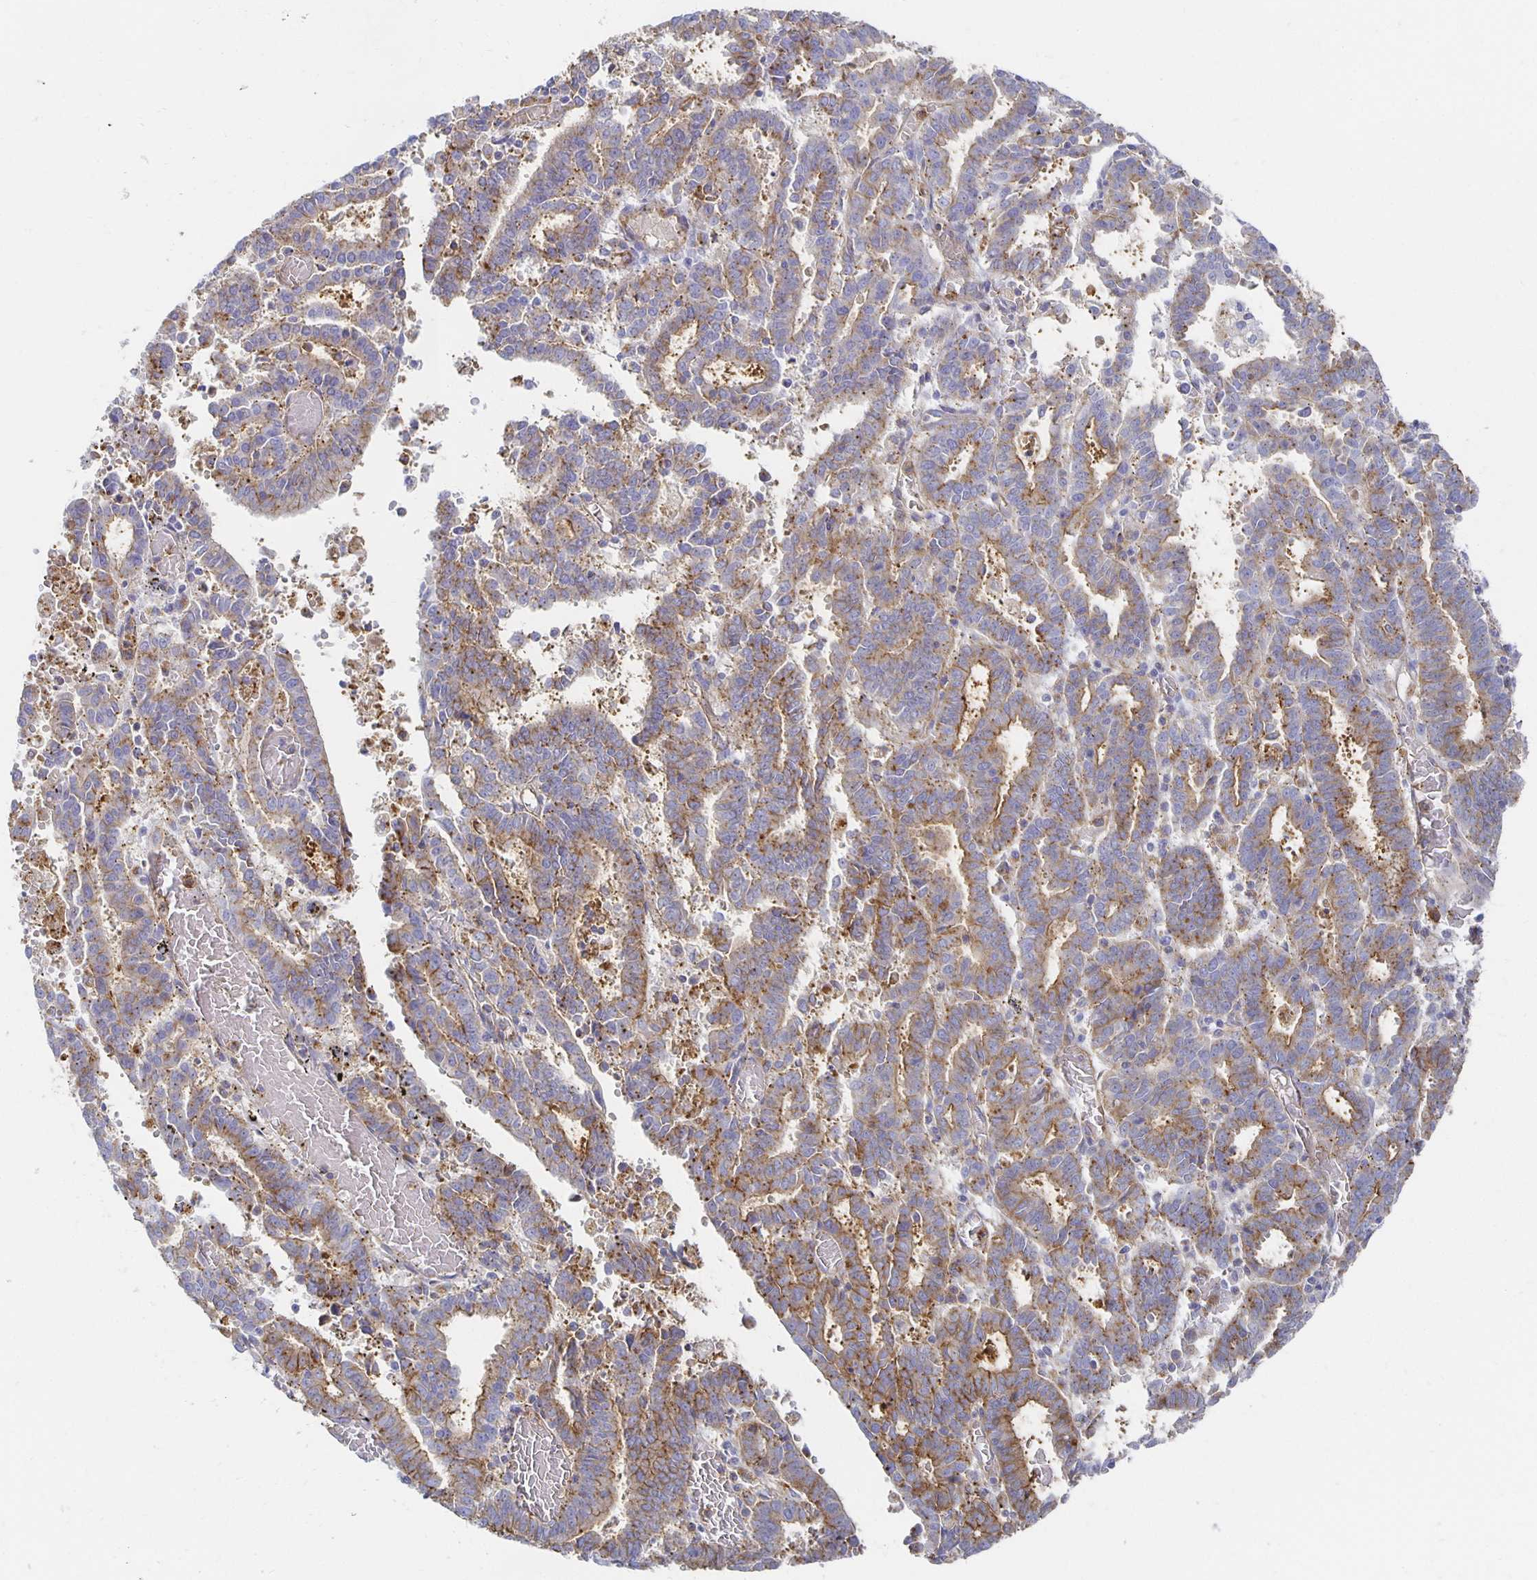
{"staining": {"intensity": "moderate", "quantity": "25%-75%", "location": "cytoplasmic/membranous"}, "tissue": "endometrial cancer", "cell_type": "Tumor cells", "image_type": "cancer", "snomed": [{"axis": "morphology", "description": "Adenocarcinoma, NOS"}, {"axis": "topography", "description": "Uterus"}], "caption": "The image shows immunohistochemical staining of endometrial cancer (adenocarcinoma). There is moderate cytoplasmic/membranous positivity is seen in about 25%-75% of tumor cells. The protein is shown in brown color, while the nuclei are stained blue.", "gene": "TAAR1", "patient": {"sex": "female", "age": 83}}